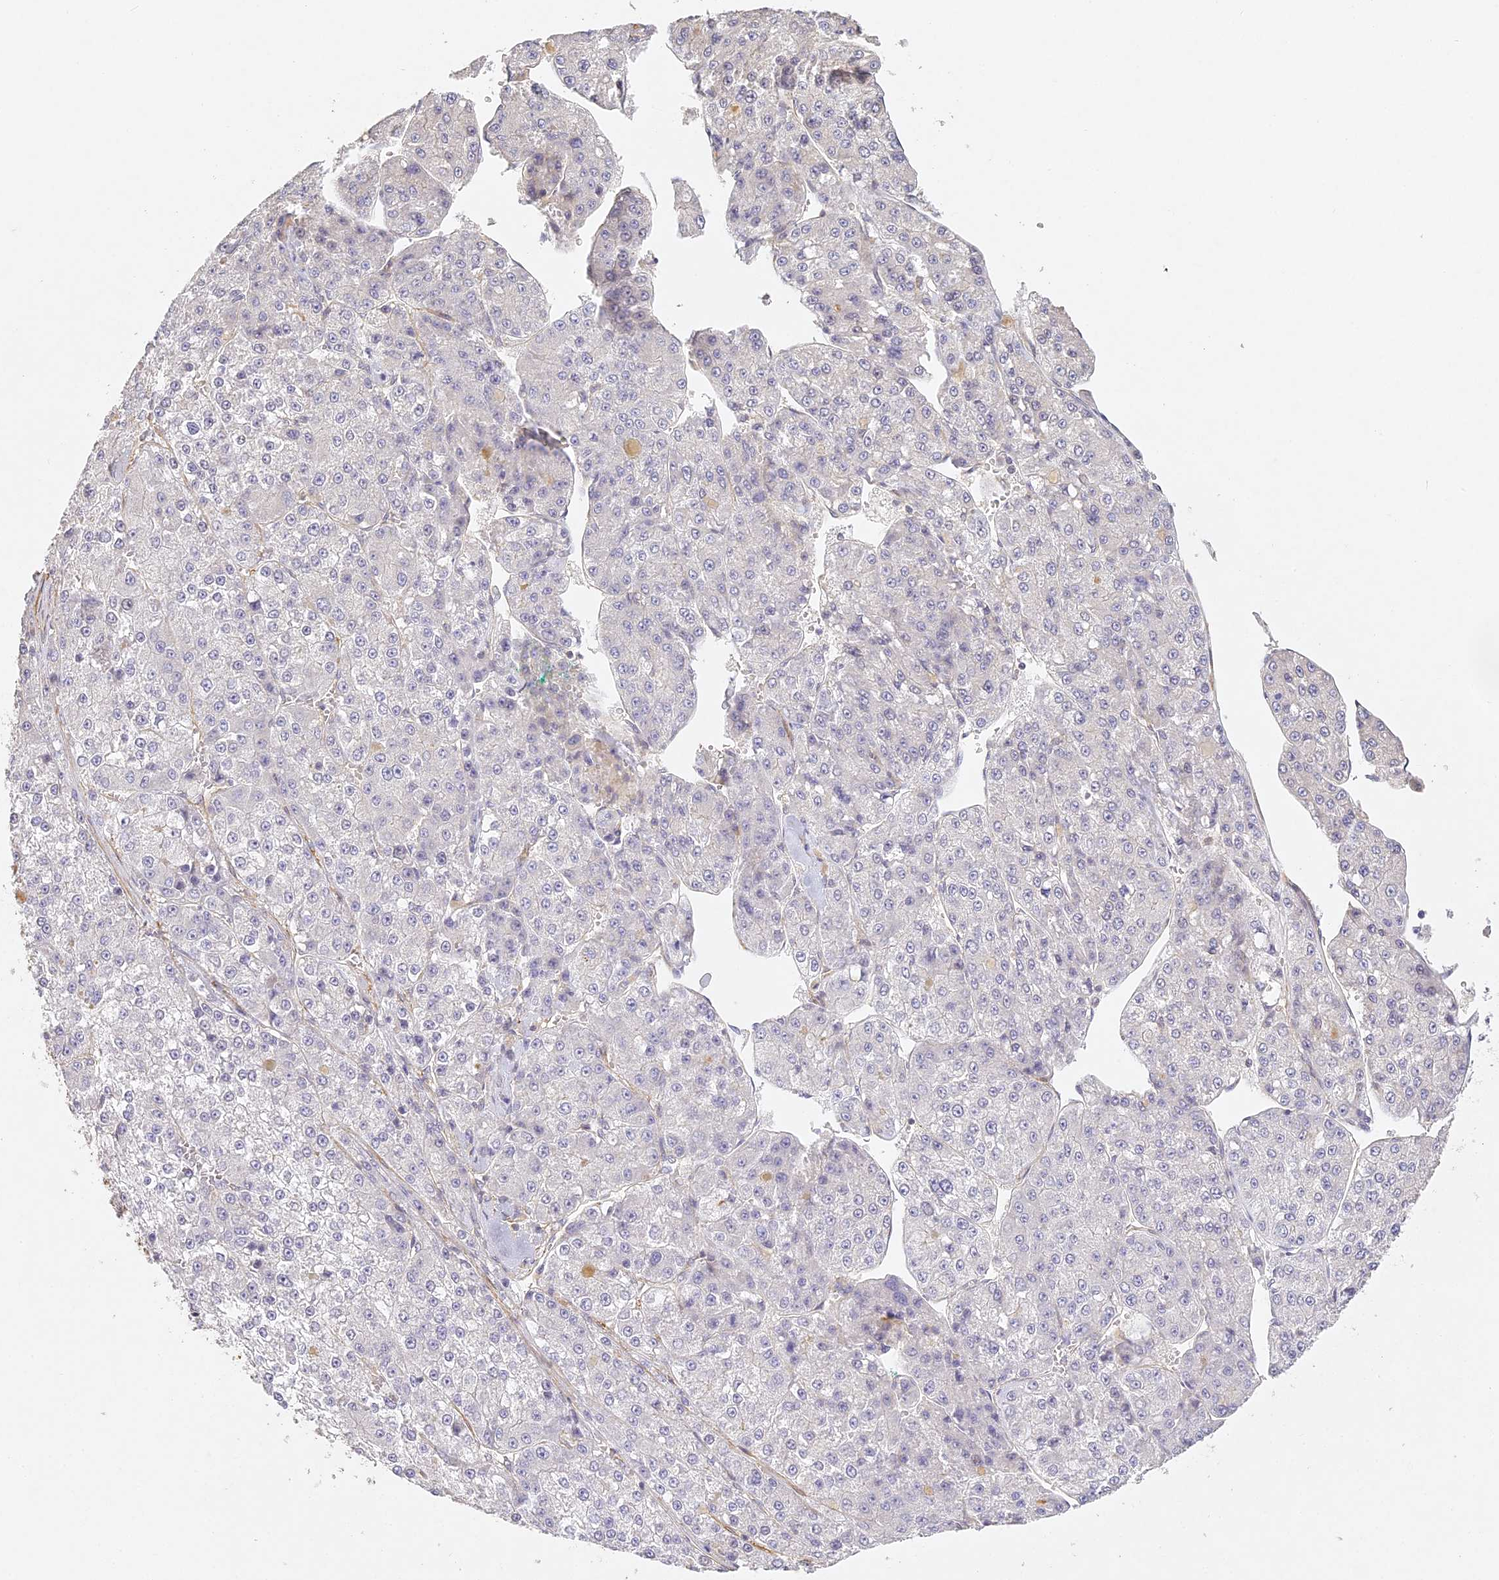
{"staining": {"intensity": "negative", "quantity": "none", "location": "none"}, "tissue": "liver cancer", "cell_type": "Tumor cells", "image_type": "cancer", "snomed": [{"axis": "morphology", "description": "Carcinoma, Hepatocellular, NOS"}, {"axis": "topography", "description": "Liver"}], "caption": "IHC image of neoplastic tissue: hepatocellular carcinoma (liver) stained with DAB exhibits no significant protein expression in tumor cells.", "gene": "MED28", "patient": {"sex": "female", "age": 73}}